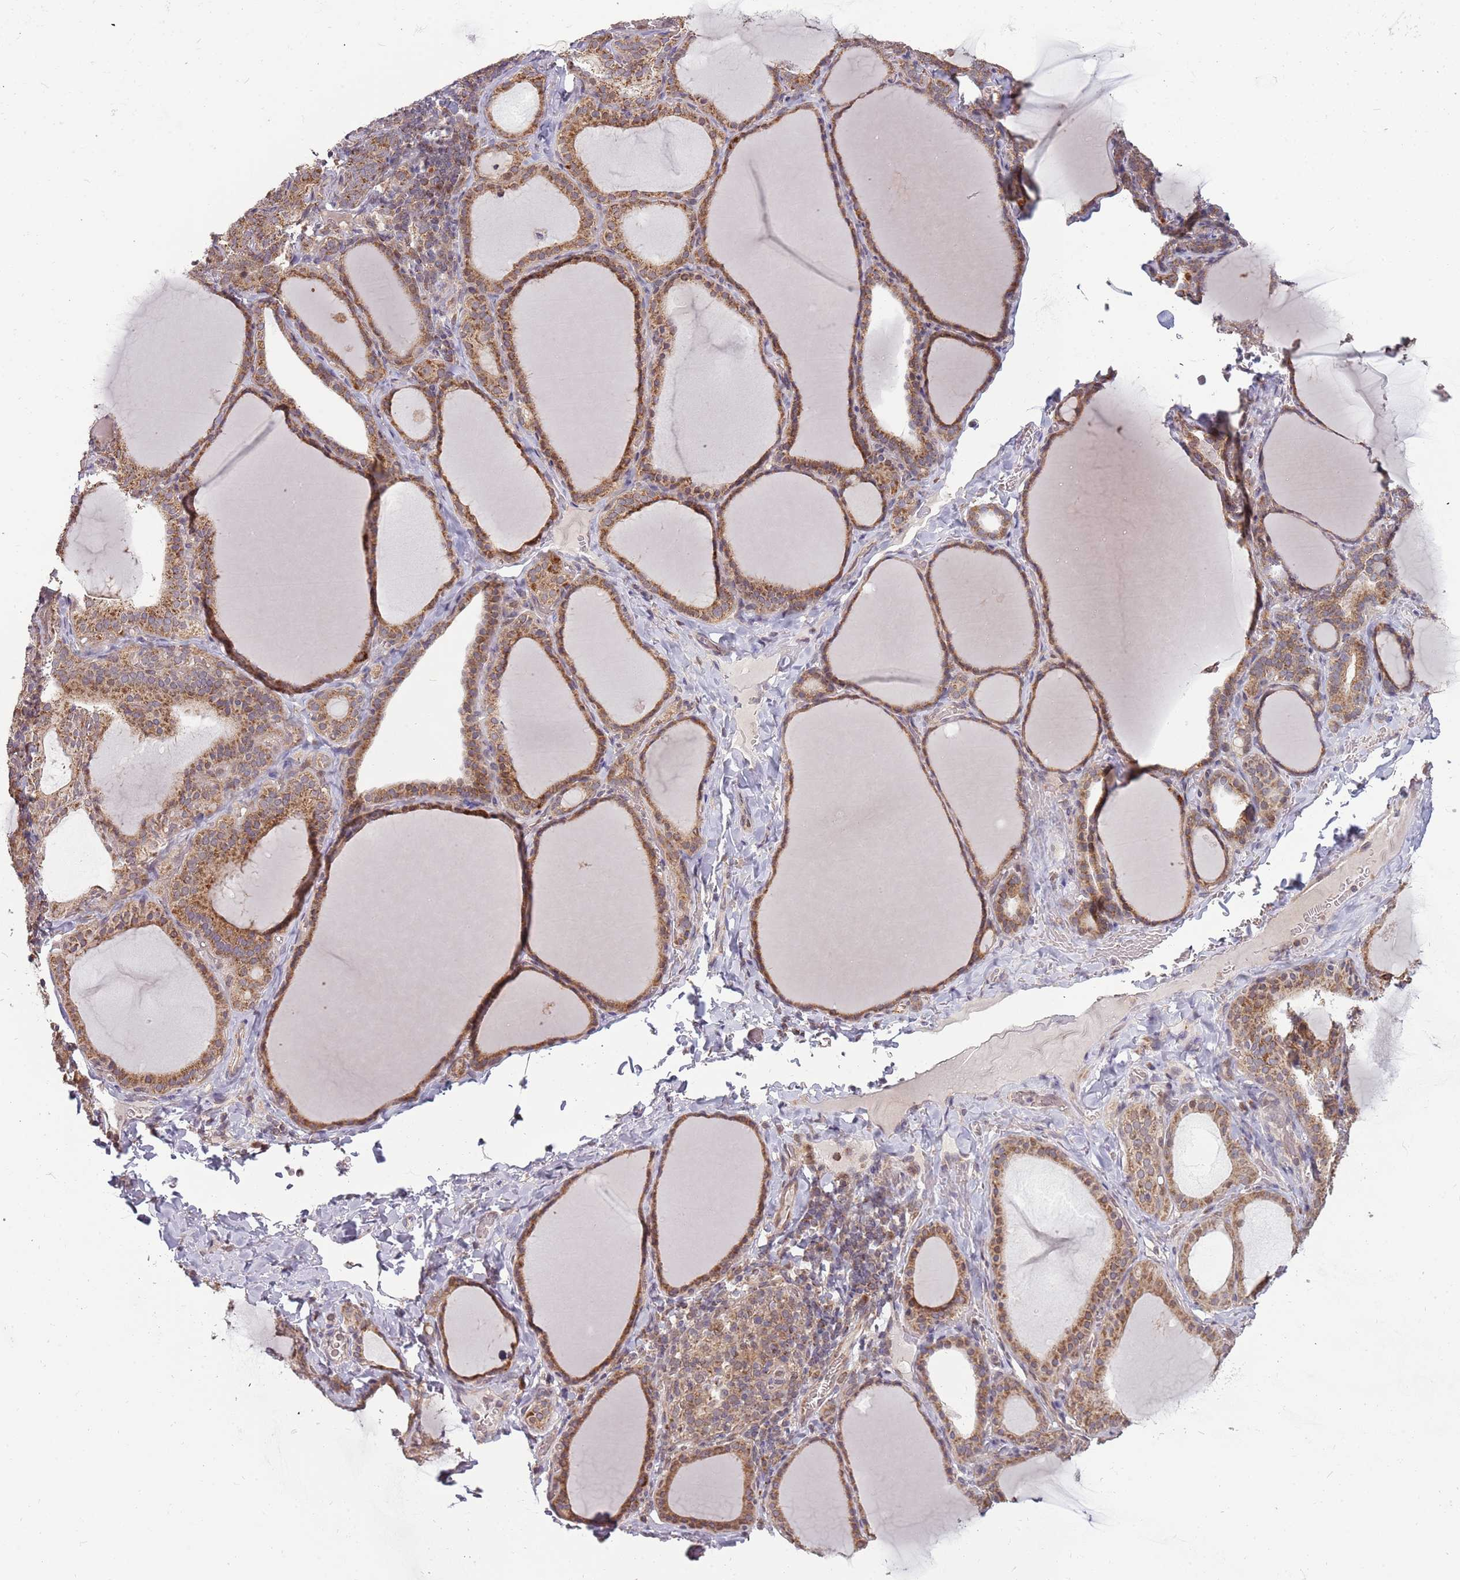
{"staining": {"intensity": "moderate", "quantity": ">75%", "location": "cytoplasmic/membranous"}, "tissue": "thyroid gland", "cell_type": "Glandular cells", "image_type": "normal", "snomed": [{"axis": "morphology", "description": "Normal tissue, NOS"}, {"axis": "topography", "description": "Thyroid gland"}], "caption": "Protein staining by immunohistochemistry (IHC) reveals moderate cytoplasmic/membranous expression in approximately >75% of glandular cells in normal thyroid gland. The staining was performed using DAB (3,3'-diaminobenzidine), with brown indicating positive protein expression. Nuclei are stained blue with hematoxylin.", "gene": "RNF181", "patient": {"sex": "female", "age": 39}}